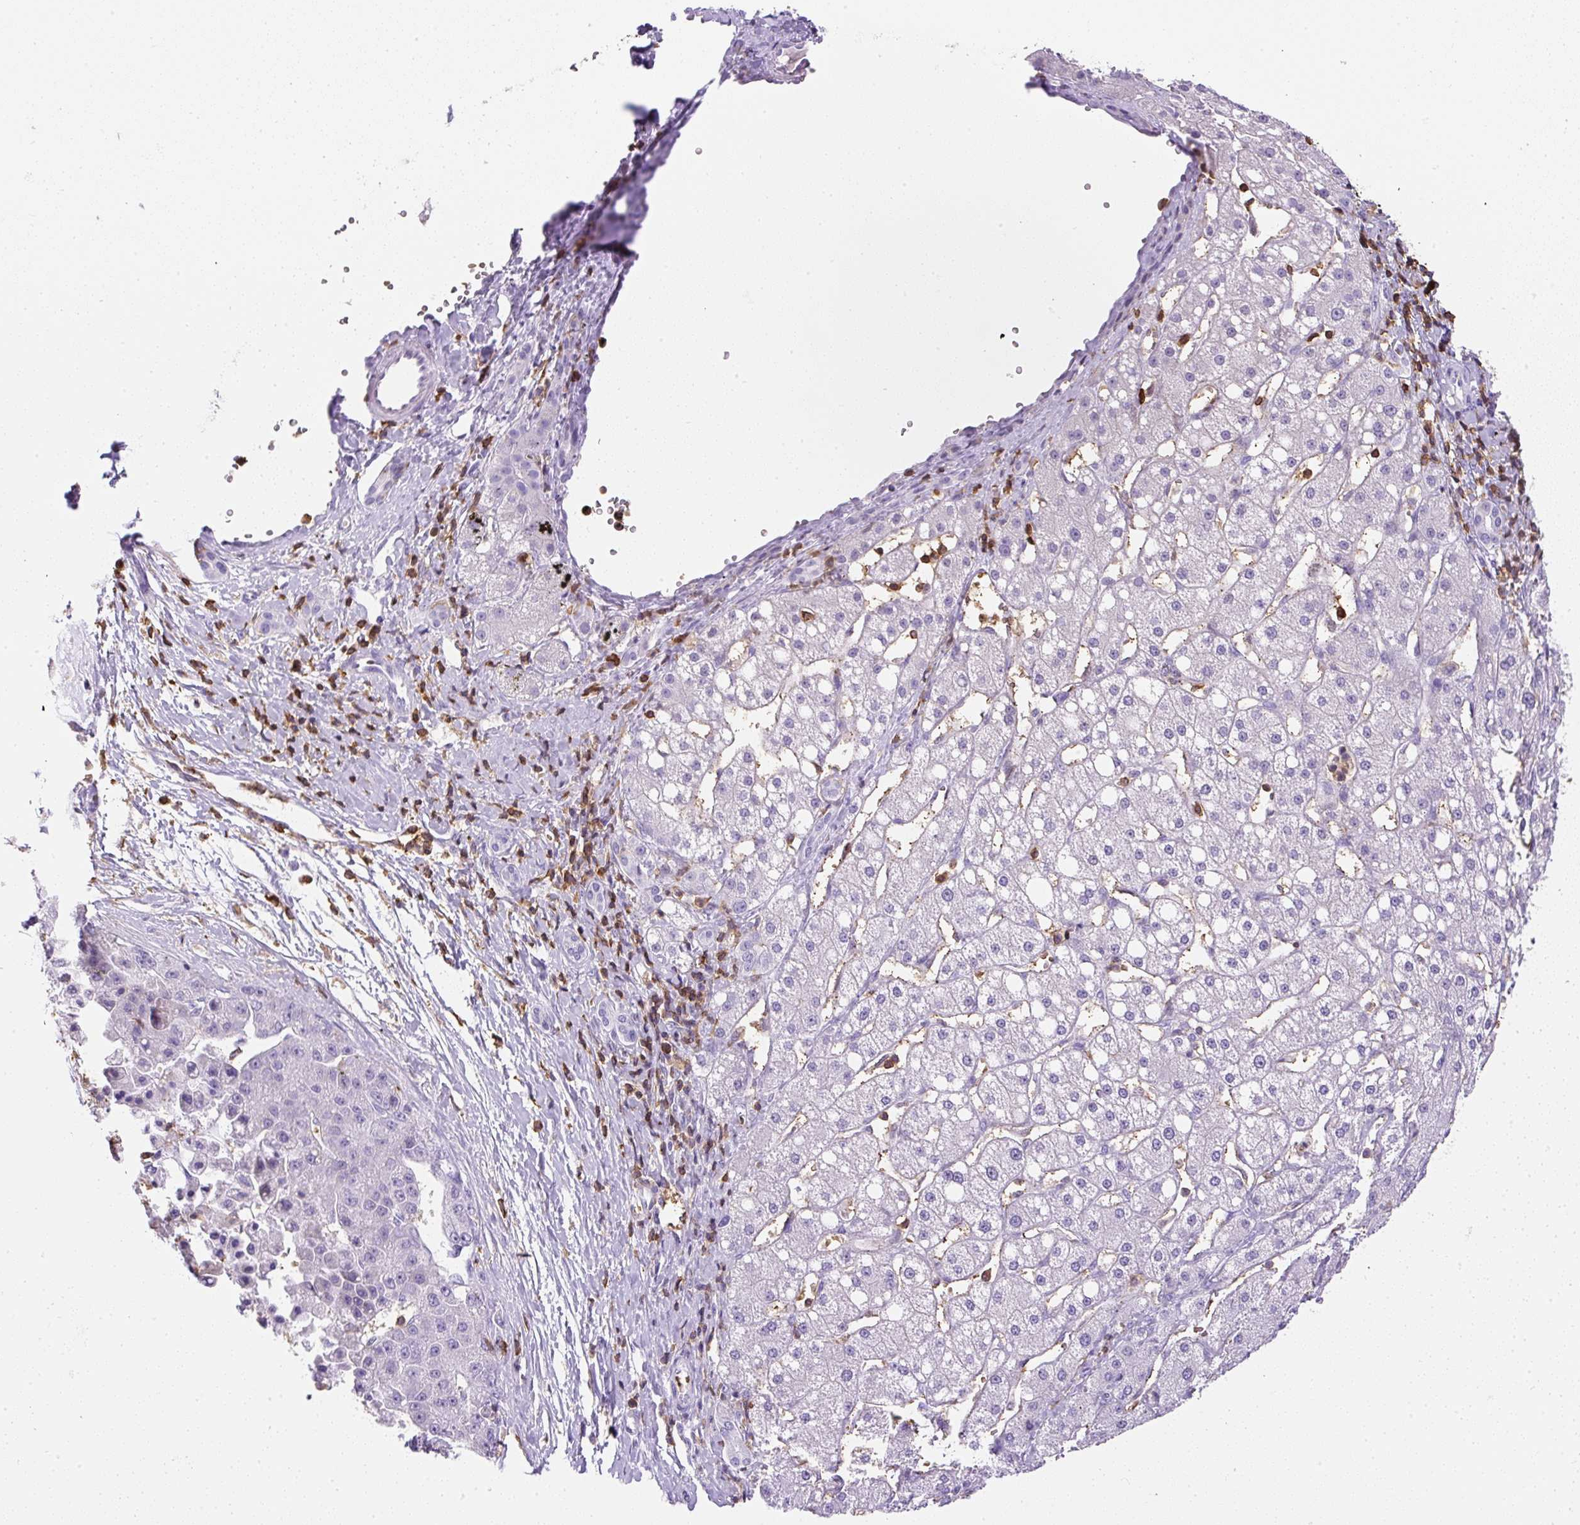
{"staining": {"intensity": "negative", "quantity": "none", "location": "none"}, "tissue": "liver cancer", "cell_type": "Tumor cells", "image_type": "cancer", "snomed": [{"axis": "morphology", "description": "Carcinoma, Hepatocellular, NOS"}, {"axis": "topography", "description": "Liver"}], "caption": "There is no significant positivity in tumor cells of liver hepatocellular carcinoma. Brightfield microscopy of IHC stained with DAB (brown) and hematoxylin (blue), captured at high magnification.", "gene": "FAM228B", "patient": {"sex": "male", "age": 67}}